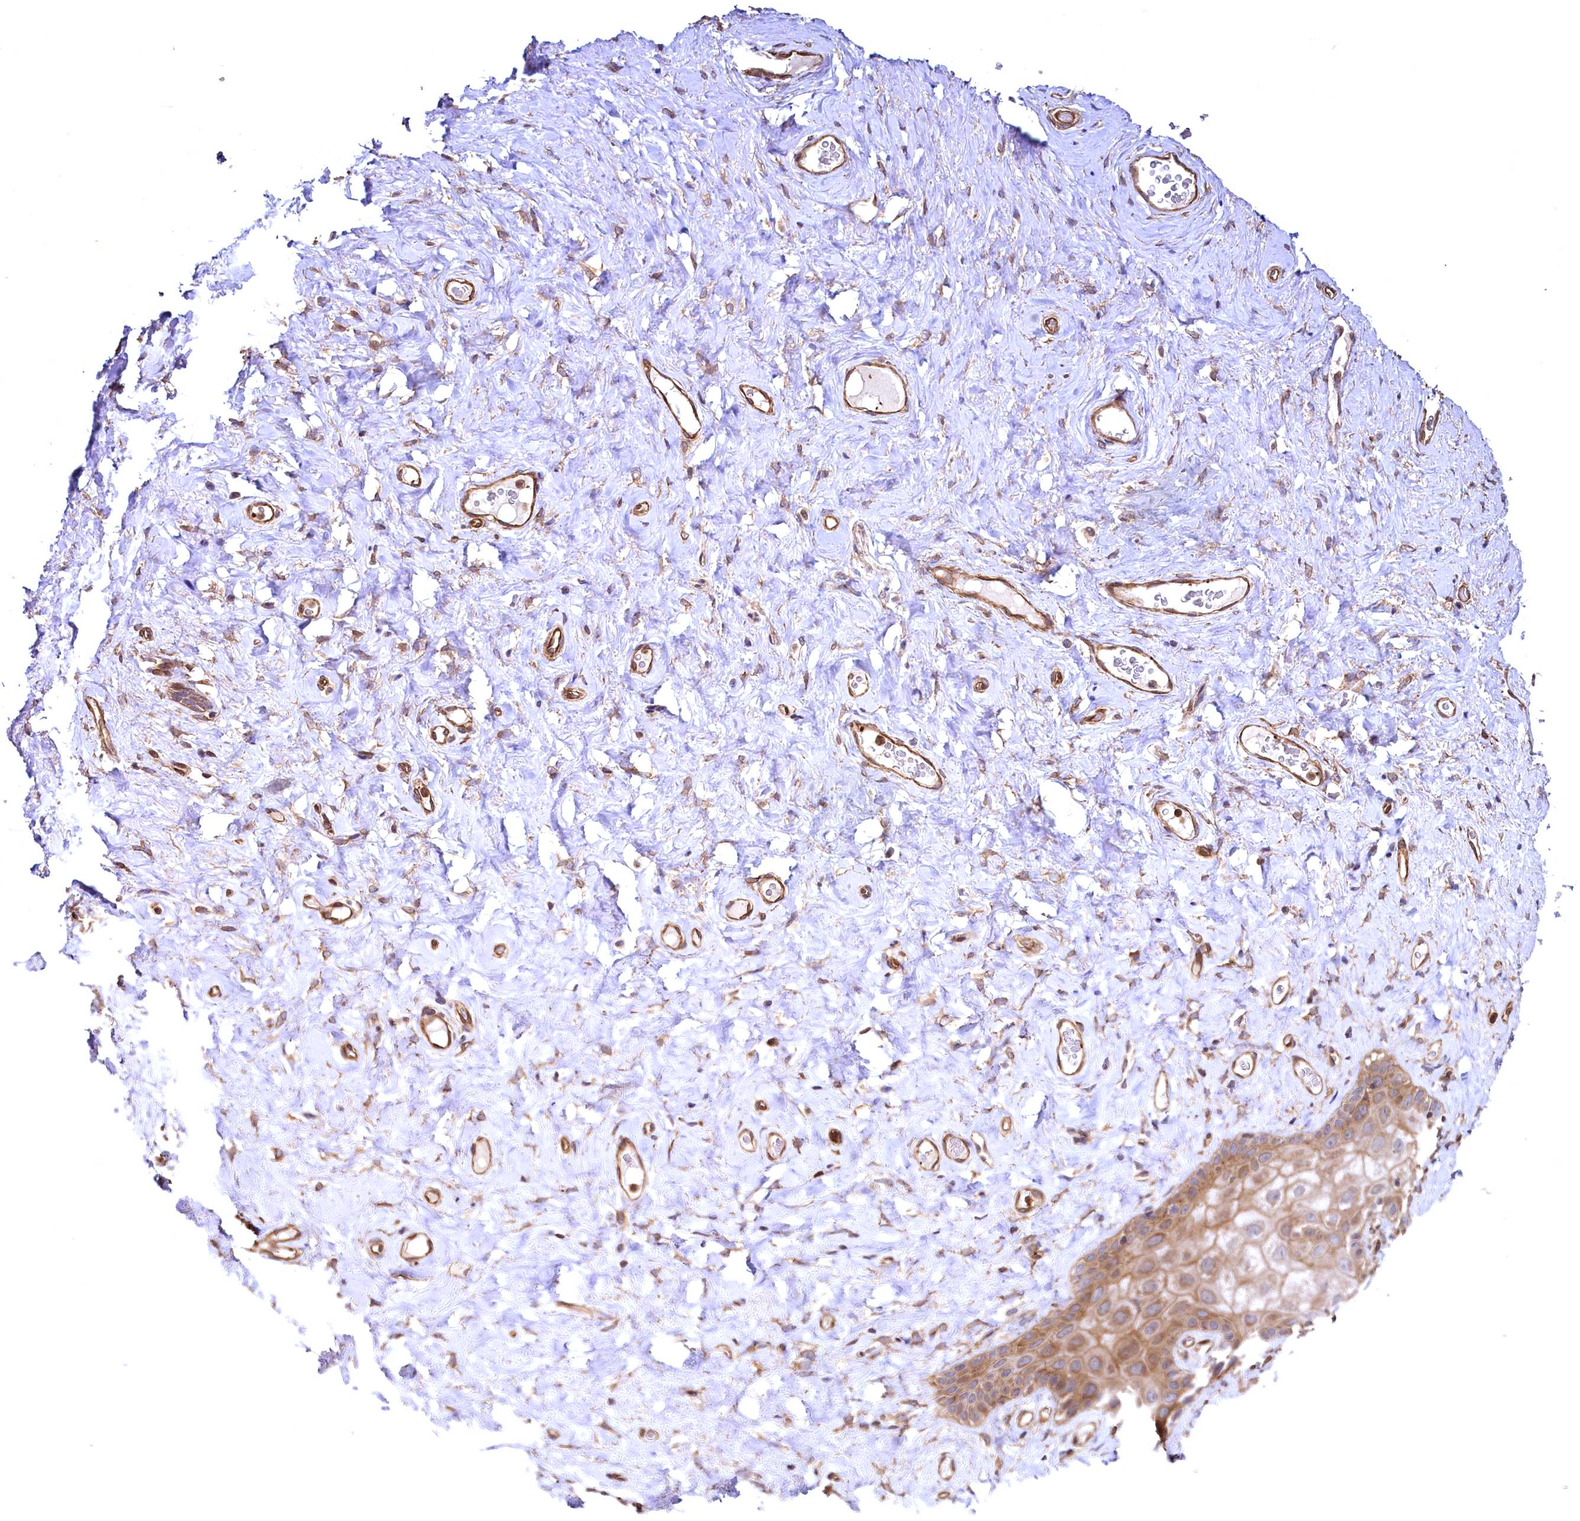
{"staining": {"intensity": "moderate", "quantity": "25%-75%", "location": "cytoplasmic/membranous"}, "tissue": "vagina", "cell_type": "Squamous epithelial cells", "image_type": "normal", "snomed": [{"axis": "morphology", "description": "Normal tissue, NOS"}, {"axis": "topography", "description": "Vagina"}], "caption": "Squamous epithelial cells display medium levels of moderate cytoplasmic/membranous staining in about 25%-75% of cells in unremarkable human vagina.", "gene": "SVIP", "patient": {"sex": "female", "age": 68}}